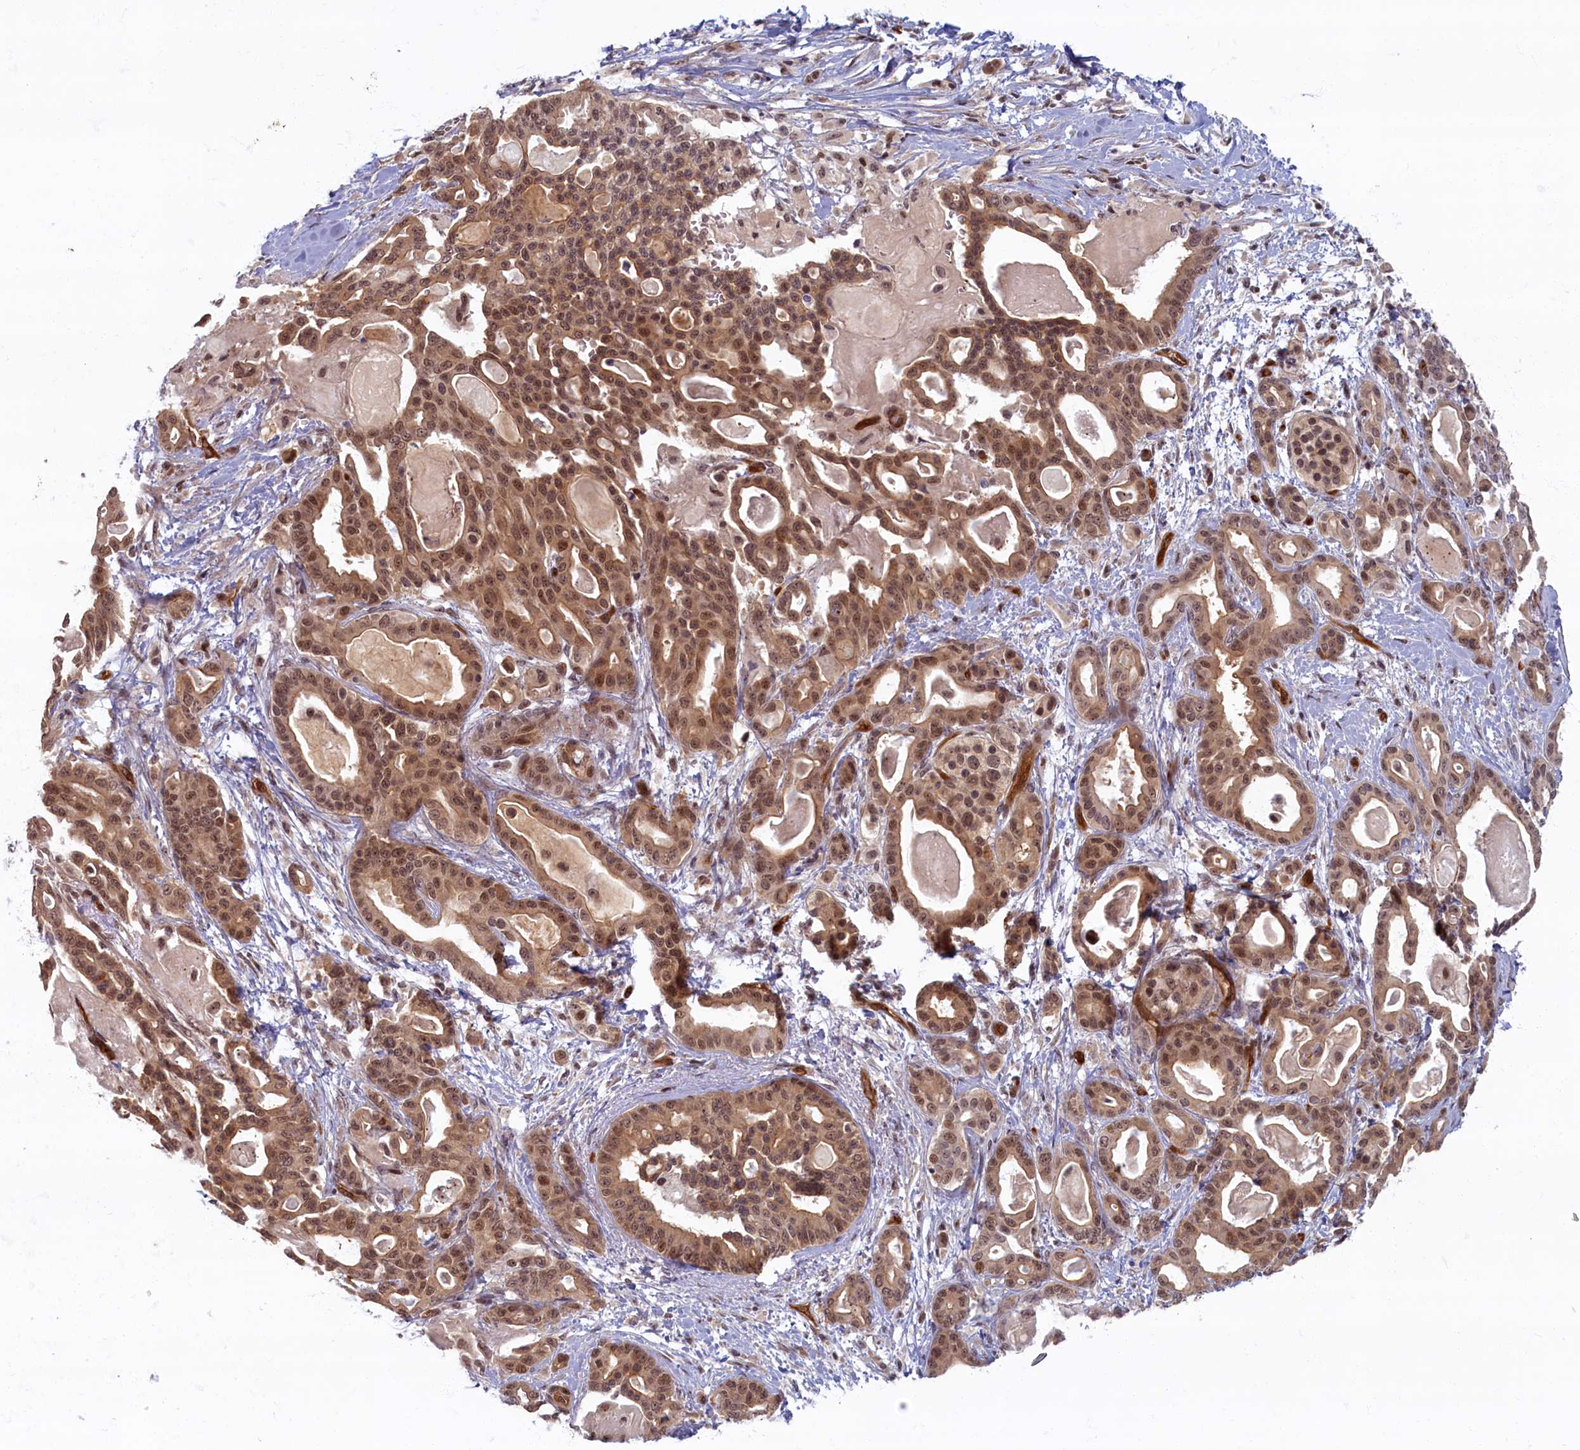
{"staining": {"intensity": "moderate", "quantity": ">75%", "location": "cytoplasmic/membranous,nuclear"}, "tissue": "pancreatic cancer", "cell_type": "Tumor cells", "image_type": "cancer", "snomed": [{"axis": "morphology", "description": "Adenocarcinoma, NOS"}, {"axis": "topography", "description": "Pancreas"}], "caption": "Moderate cytoplasmic/membranous and nuclear positivity for a protein is seen in about >75% of tumor cells of adenocarcinoma (pancreatic) using IHC.", "gene": "SNRK", "patient": {"sex": "male", "age": 63}}